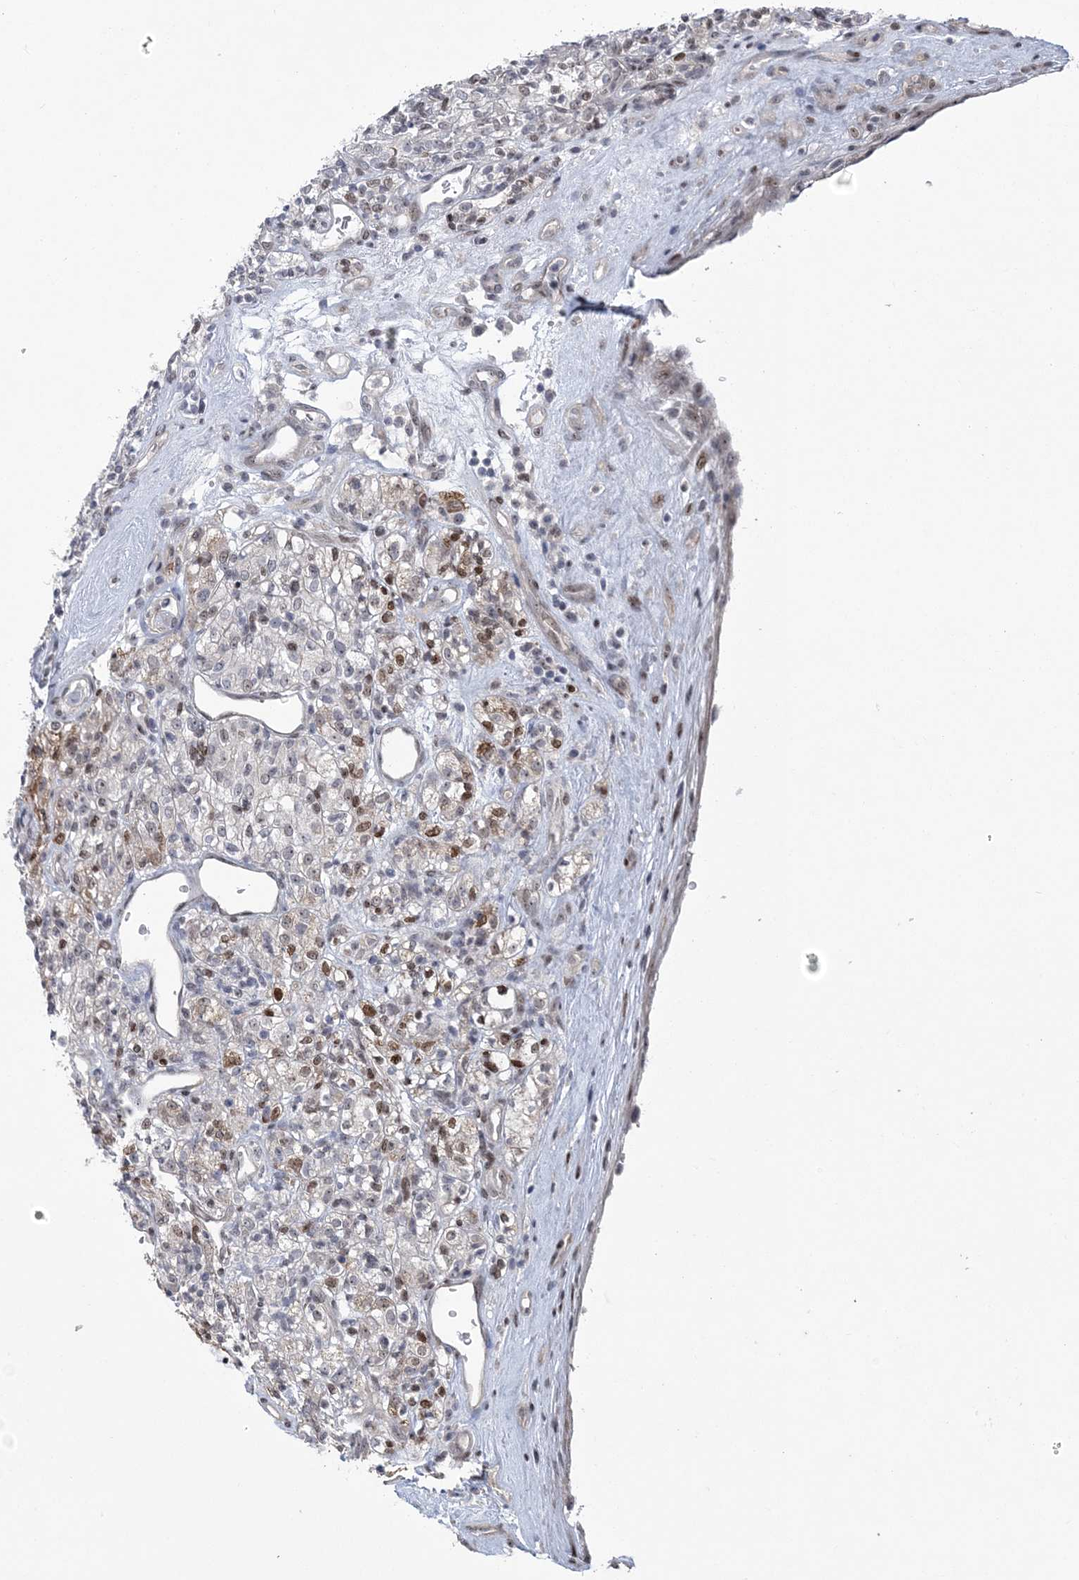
{"staining": {"intensity": "moderate", "quantity": "25%-75%", "location": "nuclear"}, "tissue": "renal cancer", "cell_type": "Tumor cells", "image_type": "cancer", "snomed": [{"axis": "morphology", "description": "Adenocarcinoma, NOS"}, {"axis": "topography", "description": "Kidney"}], "caption": "Human renal cancer stained with a brown dye reveals moderate nuclear positive expression in about 25%-75% of tumor cells.", "gene": "HOMEZ", "patient": {"sex": "male", "age": 77}}